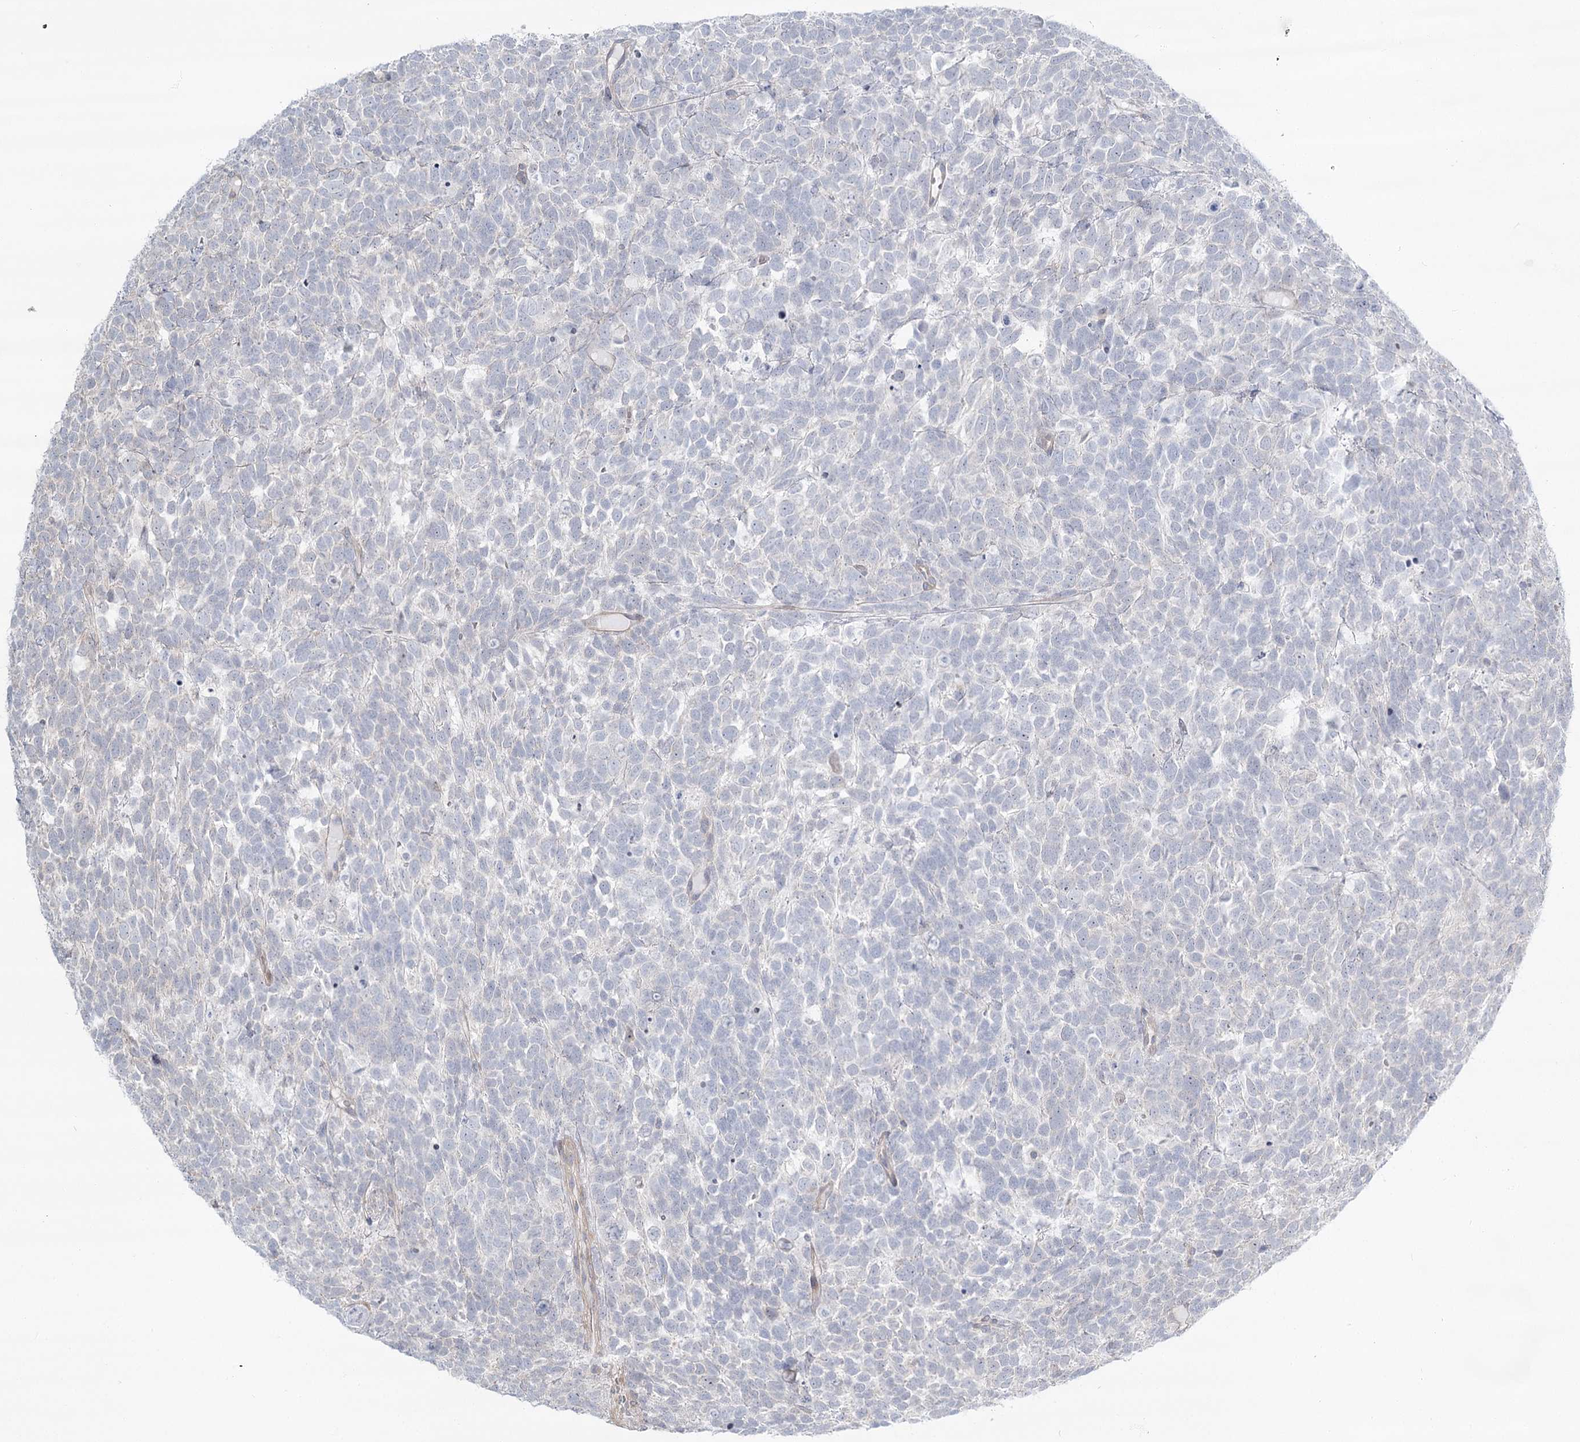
{"staining": {"intensity": "negative", "quantity": "none", "location": "none"}, "tissue": "urothelial cancer", "cell_type": "Tumor cells", "image_type": "cancer", "snomed": [{"axis": "morphology", "description": "Urothelial carcinoma, High grade"}, {"axis": "topography", "description": "Urinary bladder"}], "caption": "Histopathology image shows no protein positivity in tumor cells of high-grade urothelial carcinoma tissue.", "gene": "SPINK13", "patient": {"sex": "female", "age": 82}}